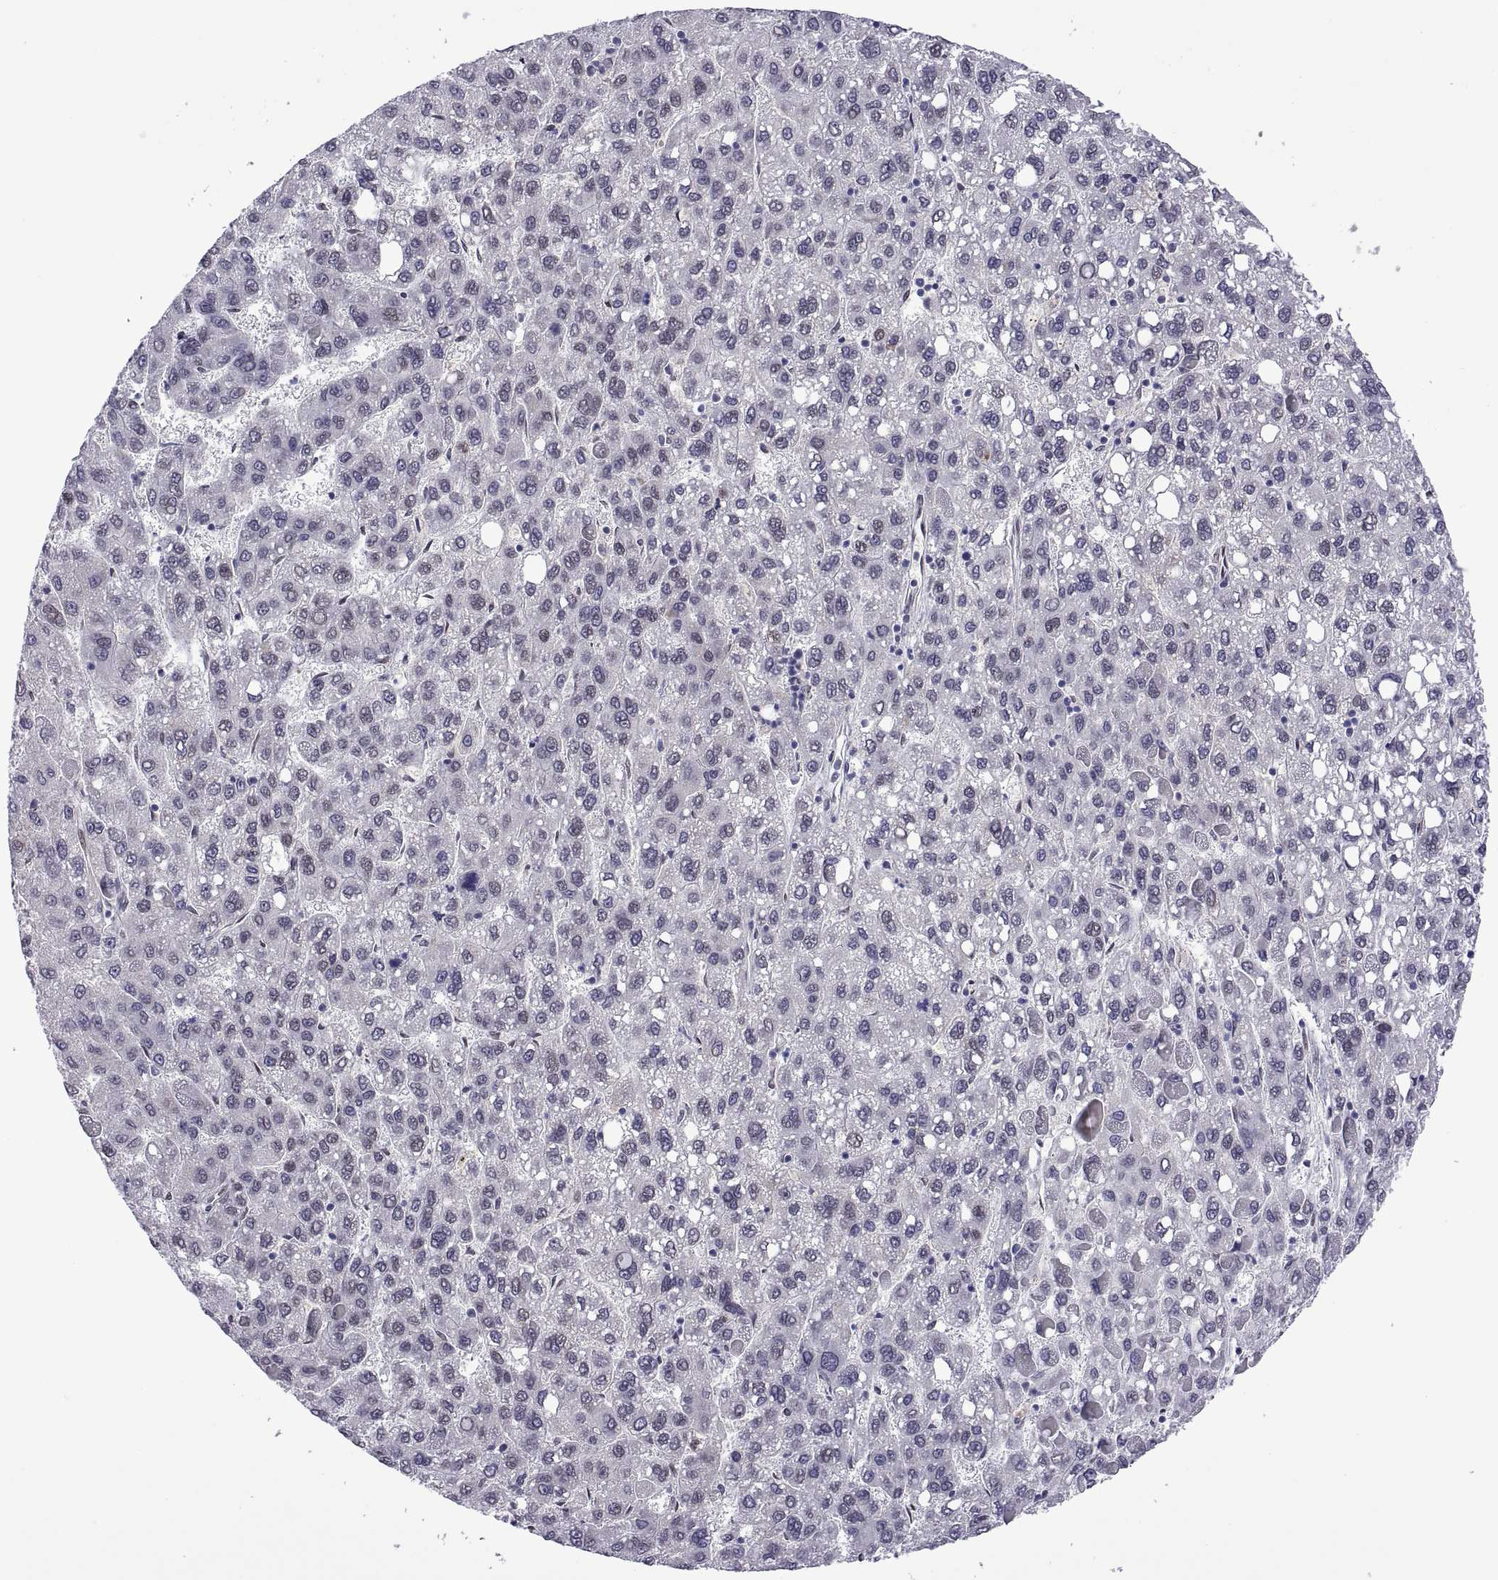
{"staining": {"intensity": "negative", "quantity": "none", "location": "none"}, "tissue": "liver cancer", "cell_type": "Tumor cells", "image_type": "cancer", "snomed": [{"axis": "morphology", "description": "Carcinoma, Hepatocellular, NOS"}, {"axis": "topography", "description": "Liver"}], "caption": "Tumor cells are negative for protein expression in human liver cancer (hepatocellular carcinoma).", "gene": "NR4A1", "patient": {"sex": "female", "age": 82}}